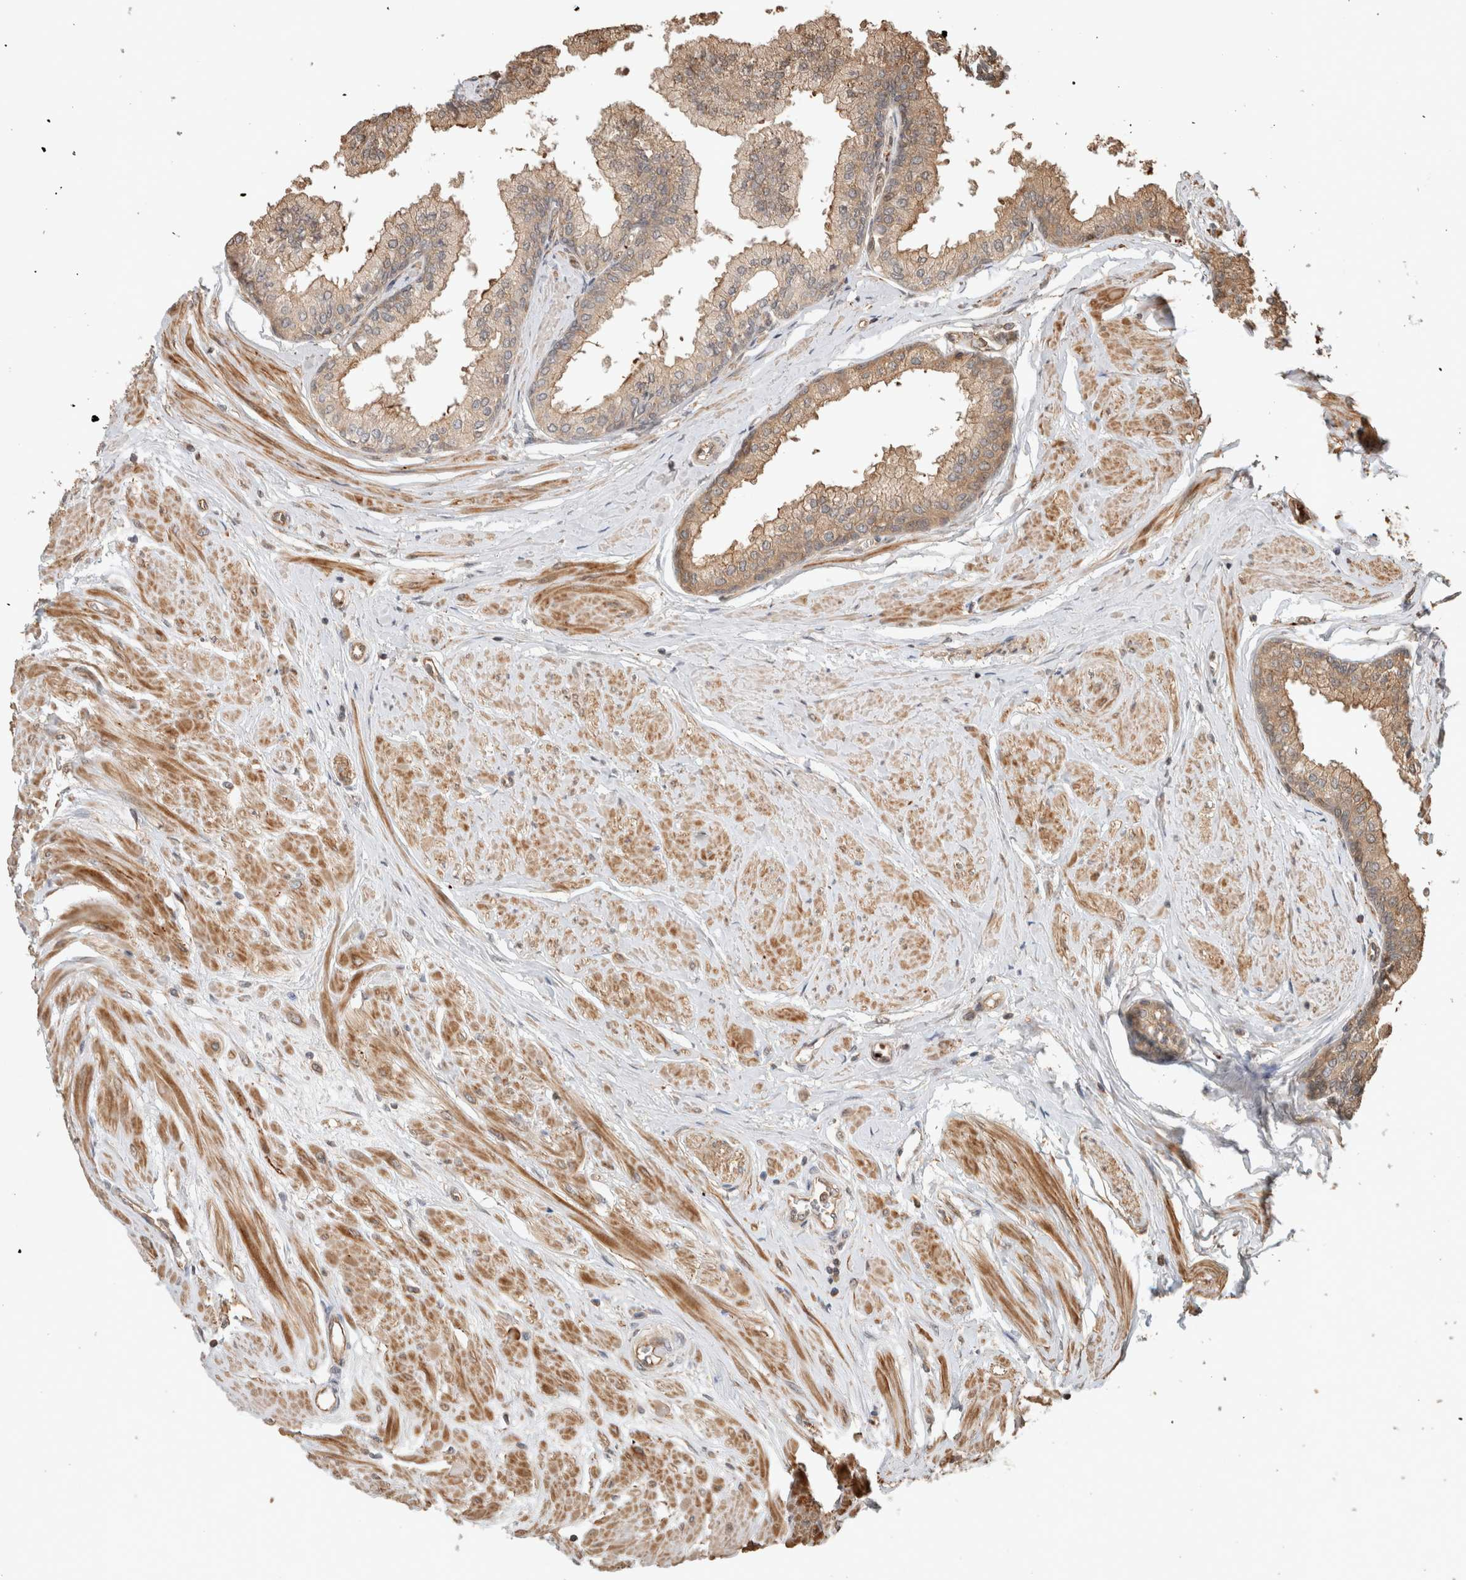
{"staining": {"intensity": "moderate", "quantity": ">75%", "location": "cytoplasmic/membranous"}, "tissue": "seminal vesicle", "cell_type": "Glandular cells", "image_type": "normal", "snomed": [{"axis": "morphology", "description": "Normal tissue, NOS"}, {"axis": "topography", "description": "Prostate"}, {"axis": "topography", "description": "Seminal veicle"}], "caption": "Immunohistochemical staining of benign human seminal vesicle exhibits moderate cytoplasmic/membranous protein staining in about >75% of glandular cells.", "gene": "OTUD6B", "patient": {"sex": "male", "age": 60}}